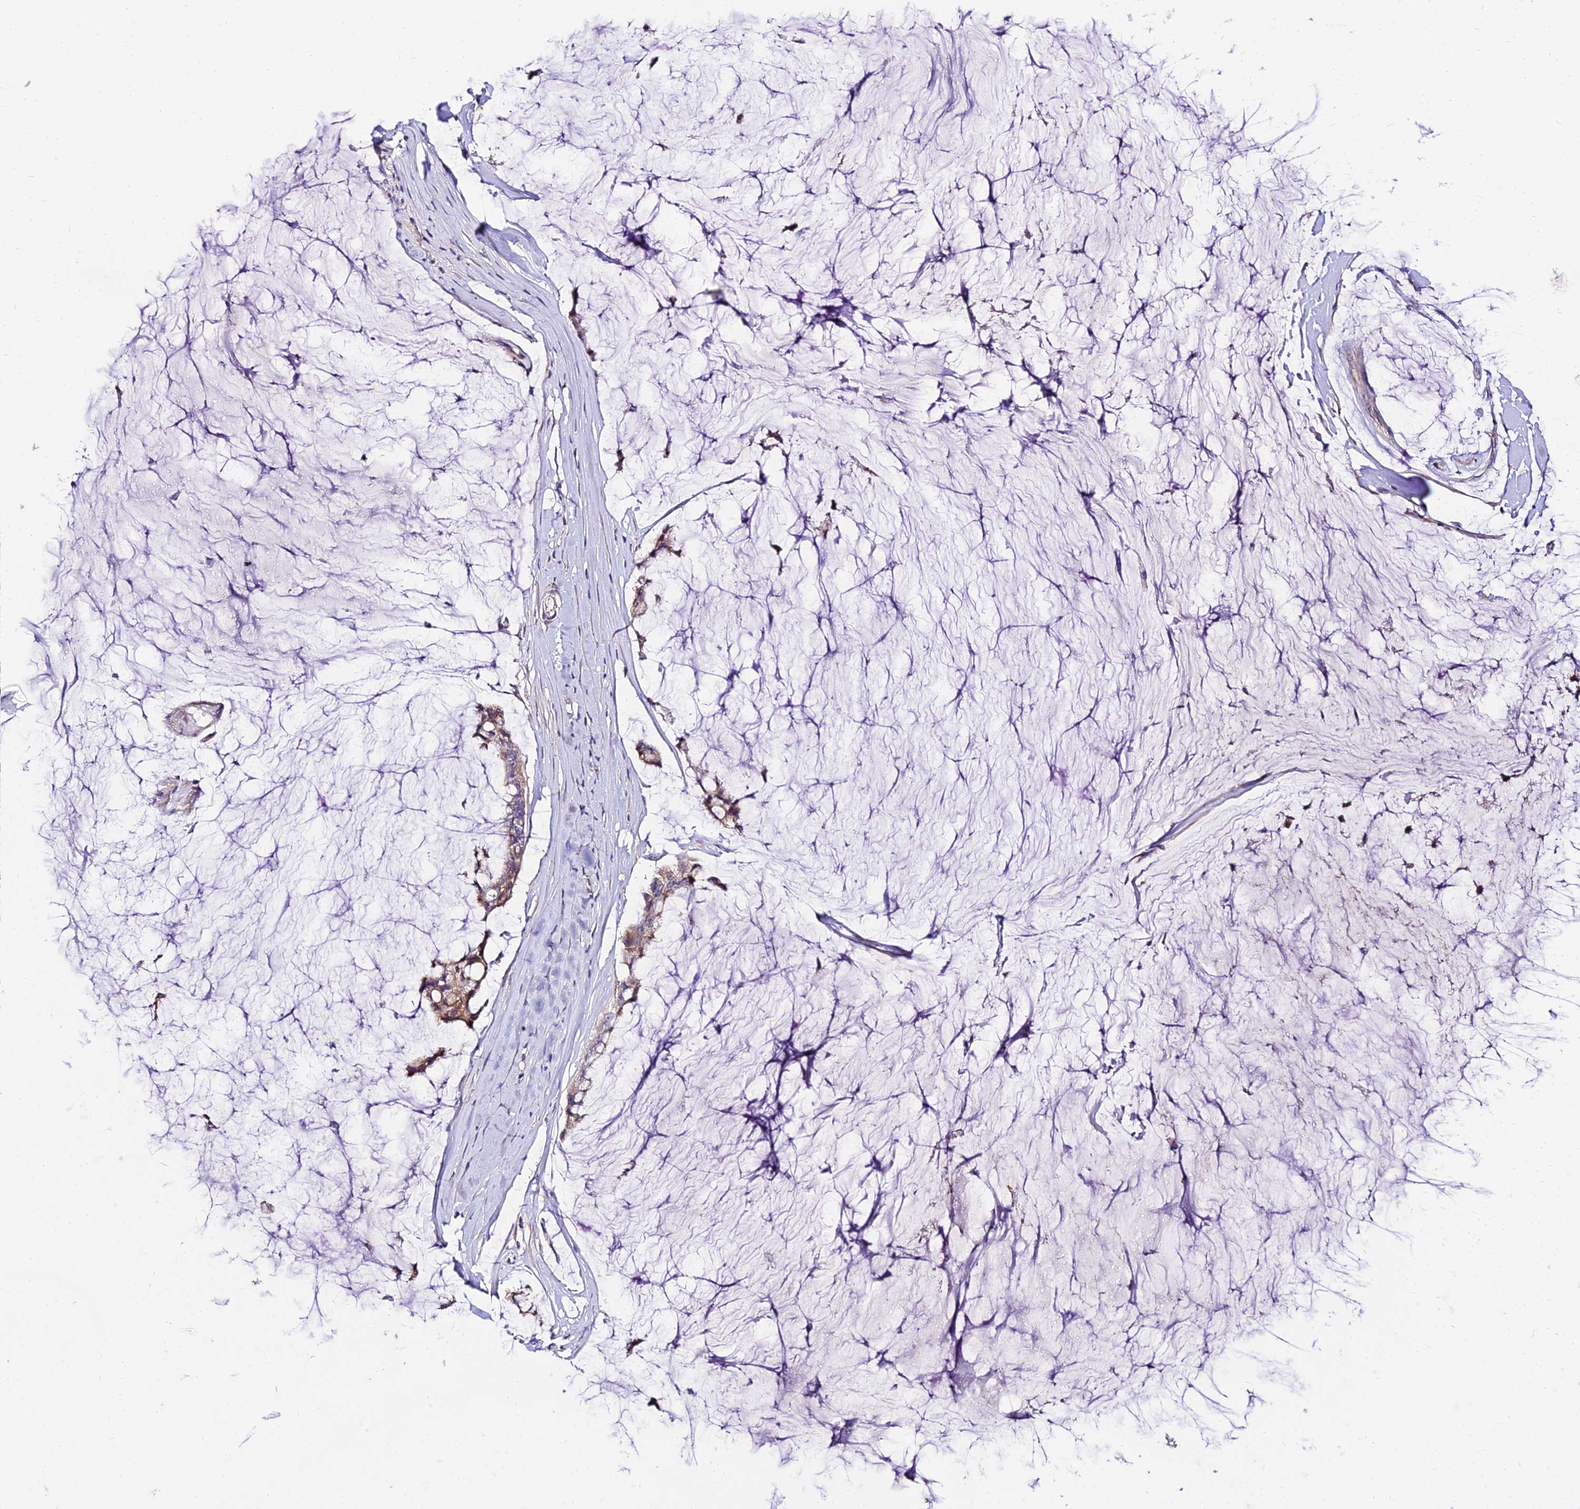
{"staining": {"intensity": "weak", "quantity": "25%-75%", "location": "cytoplasmic/membranous"}, "tissue": "ovarian cancer", "cell_type": "Tumor cells", "image_type": "cancer", "snomed": [{"axis": "morphology", "description": "Cystadenocarcinoma, mucinous, NOS"}, {"axis": "topography", "description": "Ovary"}], "caption": "Human mucinous cystadenocarcinoma (ovarian) stained with a brown dye exhibits weak cytoplasmic/membranous positive positivity in about 25%-75% of tumor cells.", "gene": "C6orf132", "patient": {"sex": "female", "age": 39}}